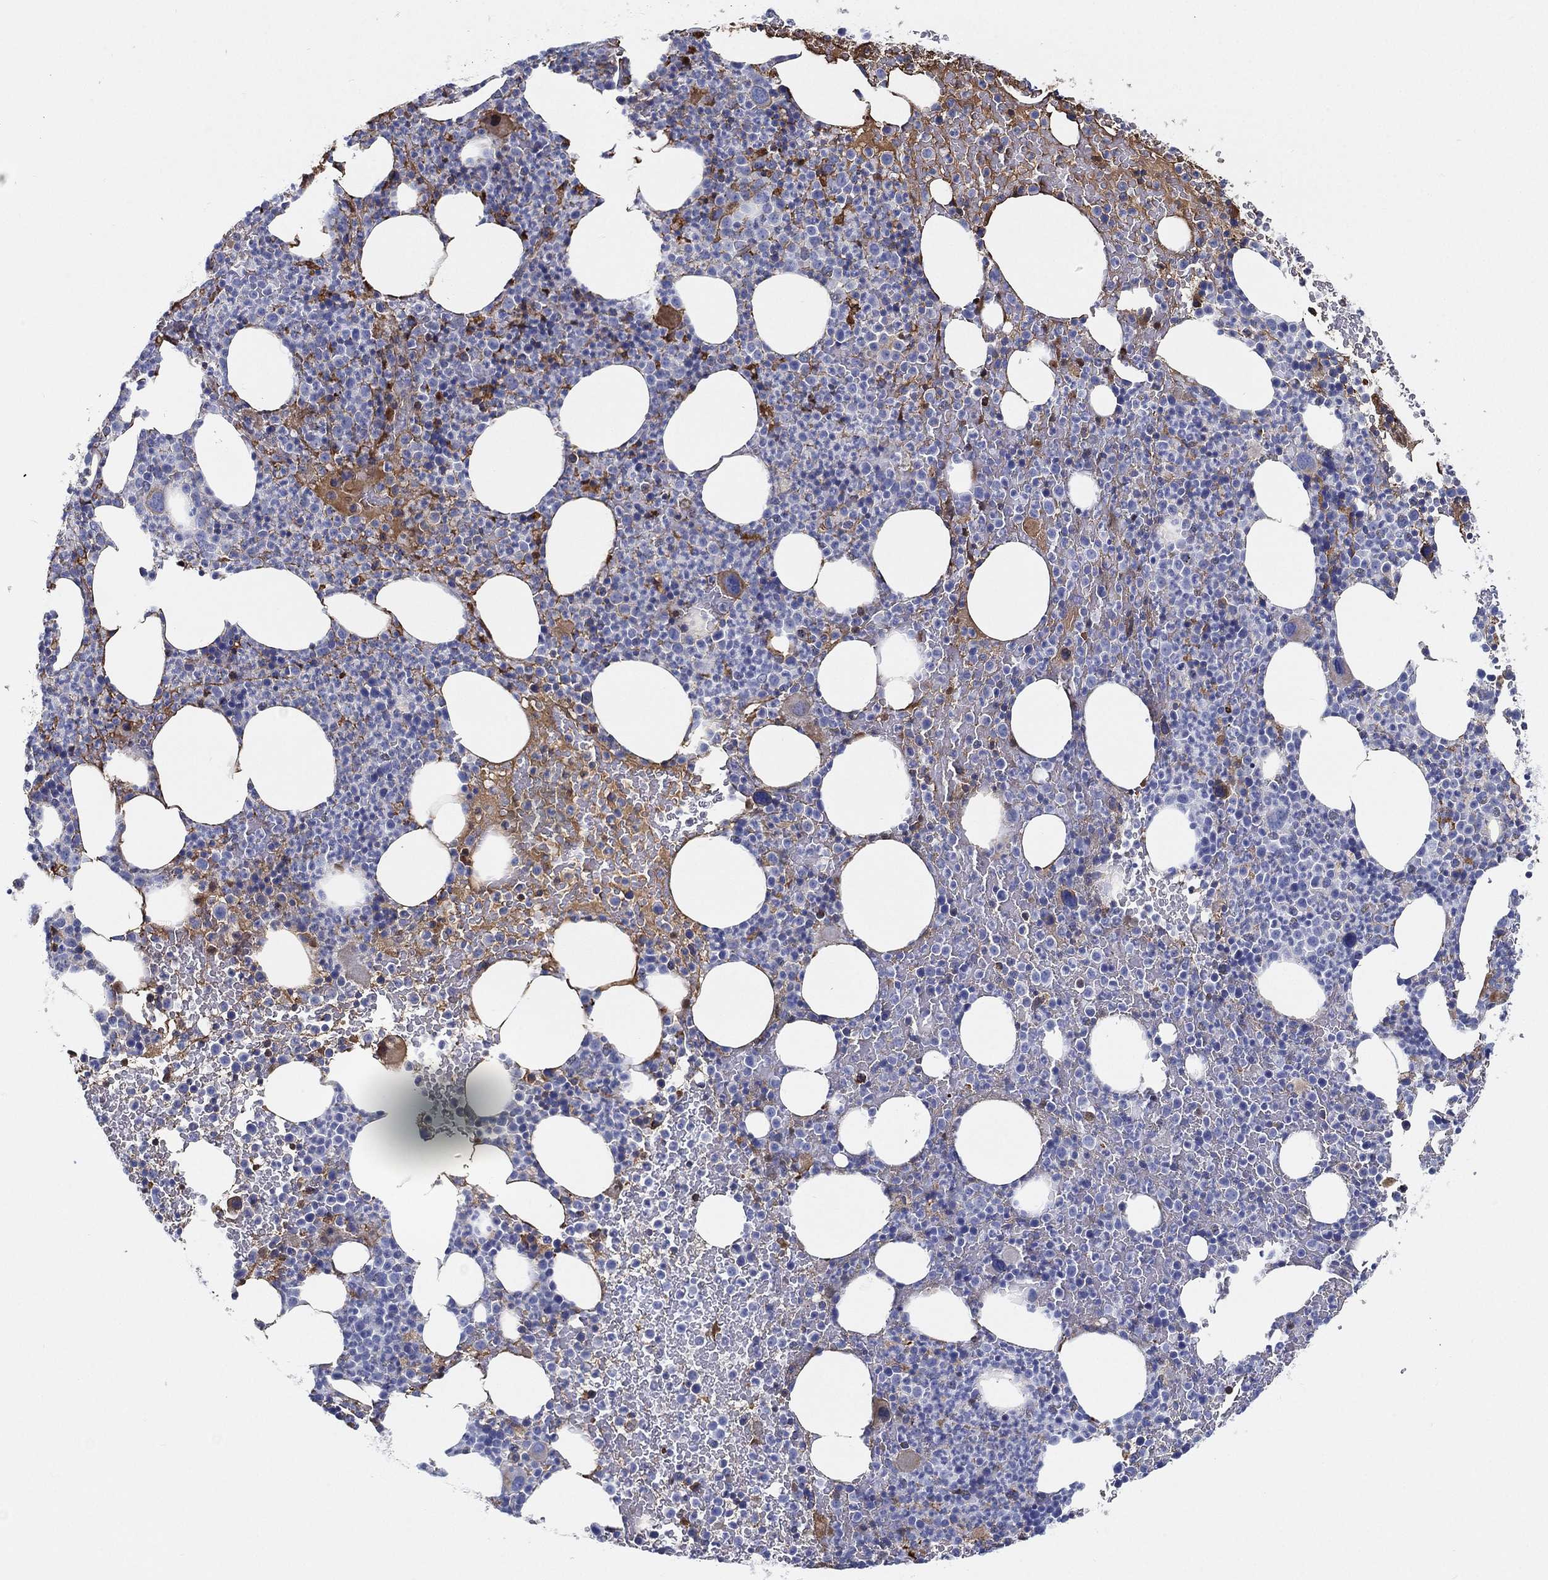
{"staining": {"intensity": "moderate", "quantity": "25%-75%", "location": "cytoplasmic/membranous"}, "tissue": "bone marrow", "cell_type": "Hematopoietic cells", "image_type": "normal", "snomed": [{"axis": "morphology", "description": "Normal tissue, NOS"}, {"axis": "topography", "description": "Bone marrow"}], "caption": "Immunohistochemistry of normal bone marrow shows medium levels of moderate cytoplasmic/membranous staining in approximately 25%-75% of hematopoietic cells.", "gene": "IFNB1", "patient": {"sex": "male", "age": 83}}